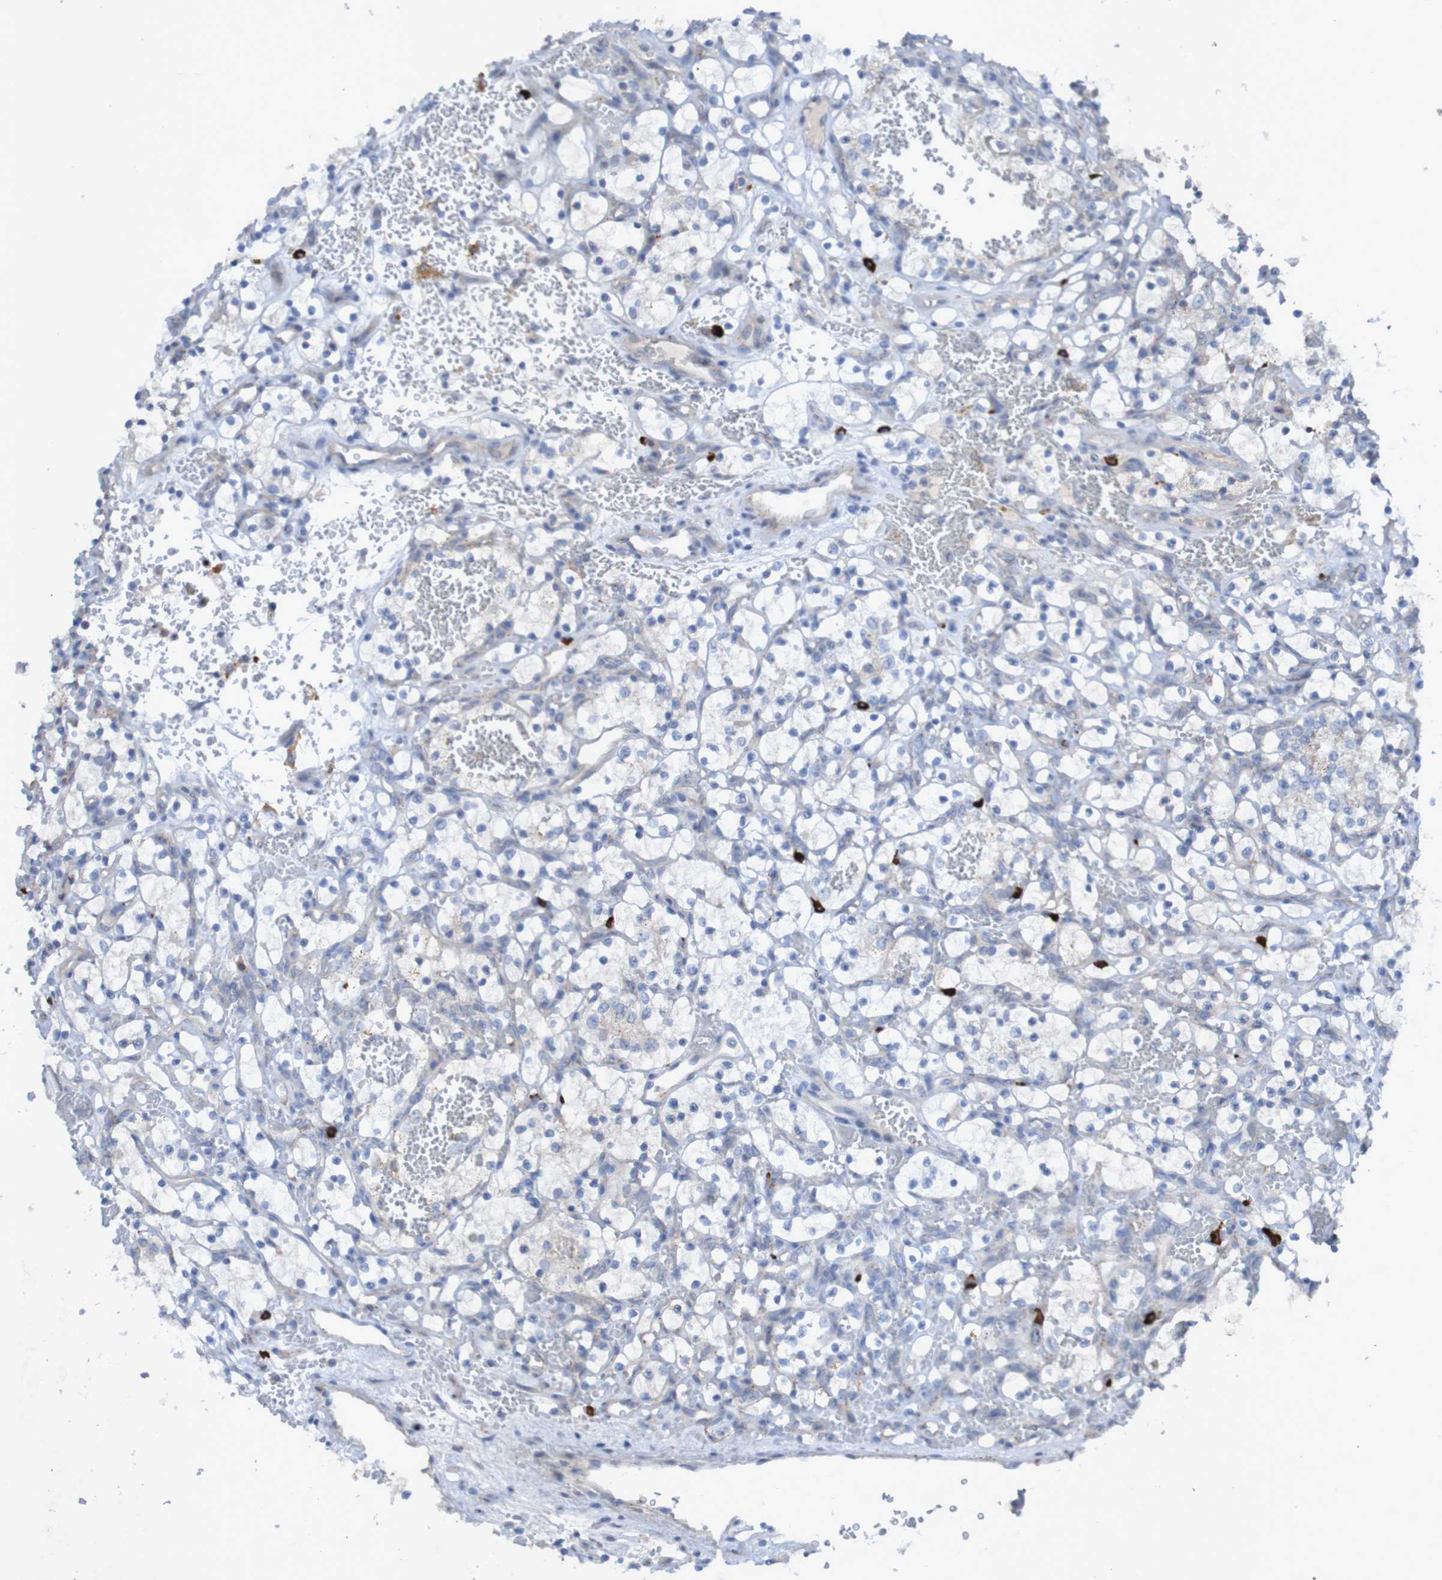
{"staining": {"intensity": "negative", "quantity": "none", "location": "none"}, "tissue": "renal cancer", "cell_type": "Tumor cells", "image_type": "cancer", "snomed": [{"axis": "morphology", "description": "Adenocarcinoma, NOS"}, {"axis": "topography", "description": "Kidney"}], "caption": "Image shows no protein positivity in tumor cells of adenocarcinoma (renal) tissue.", "gene": "ANGPT4", "patient": {"sex": "female", "age": 69}}